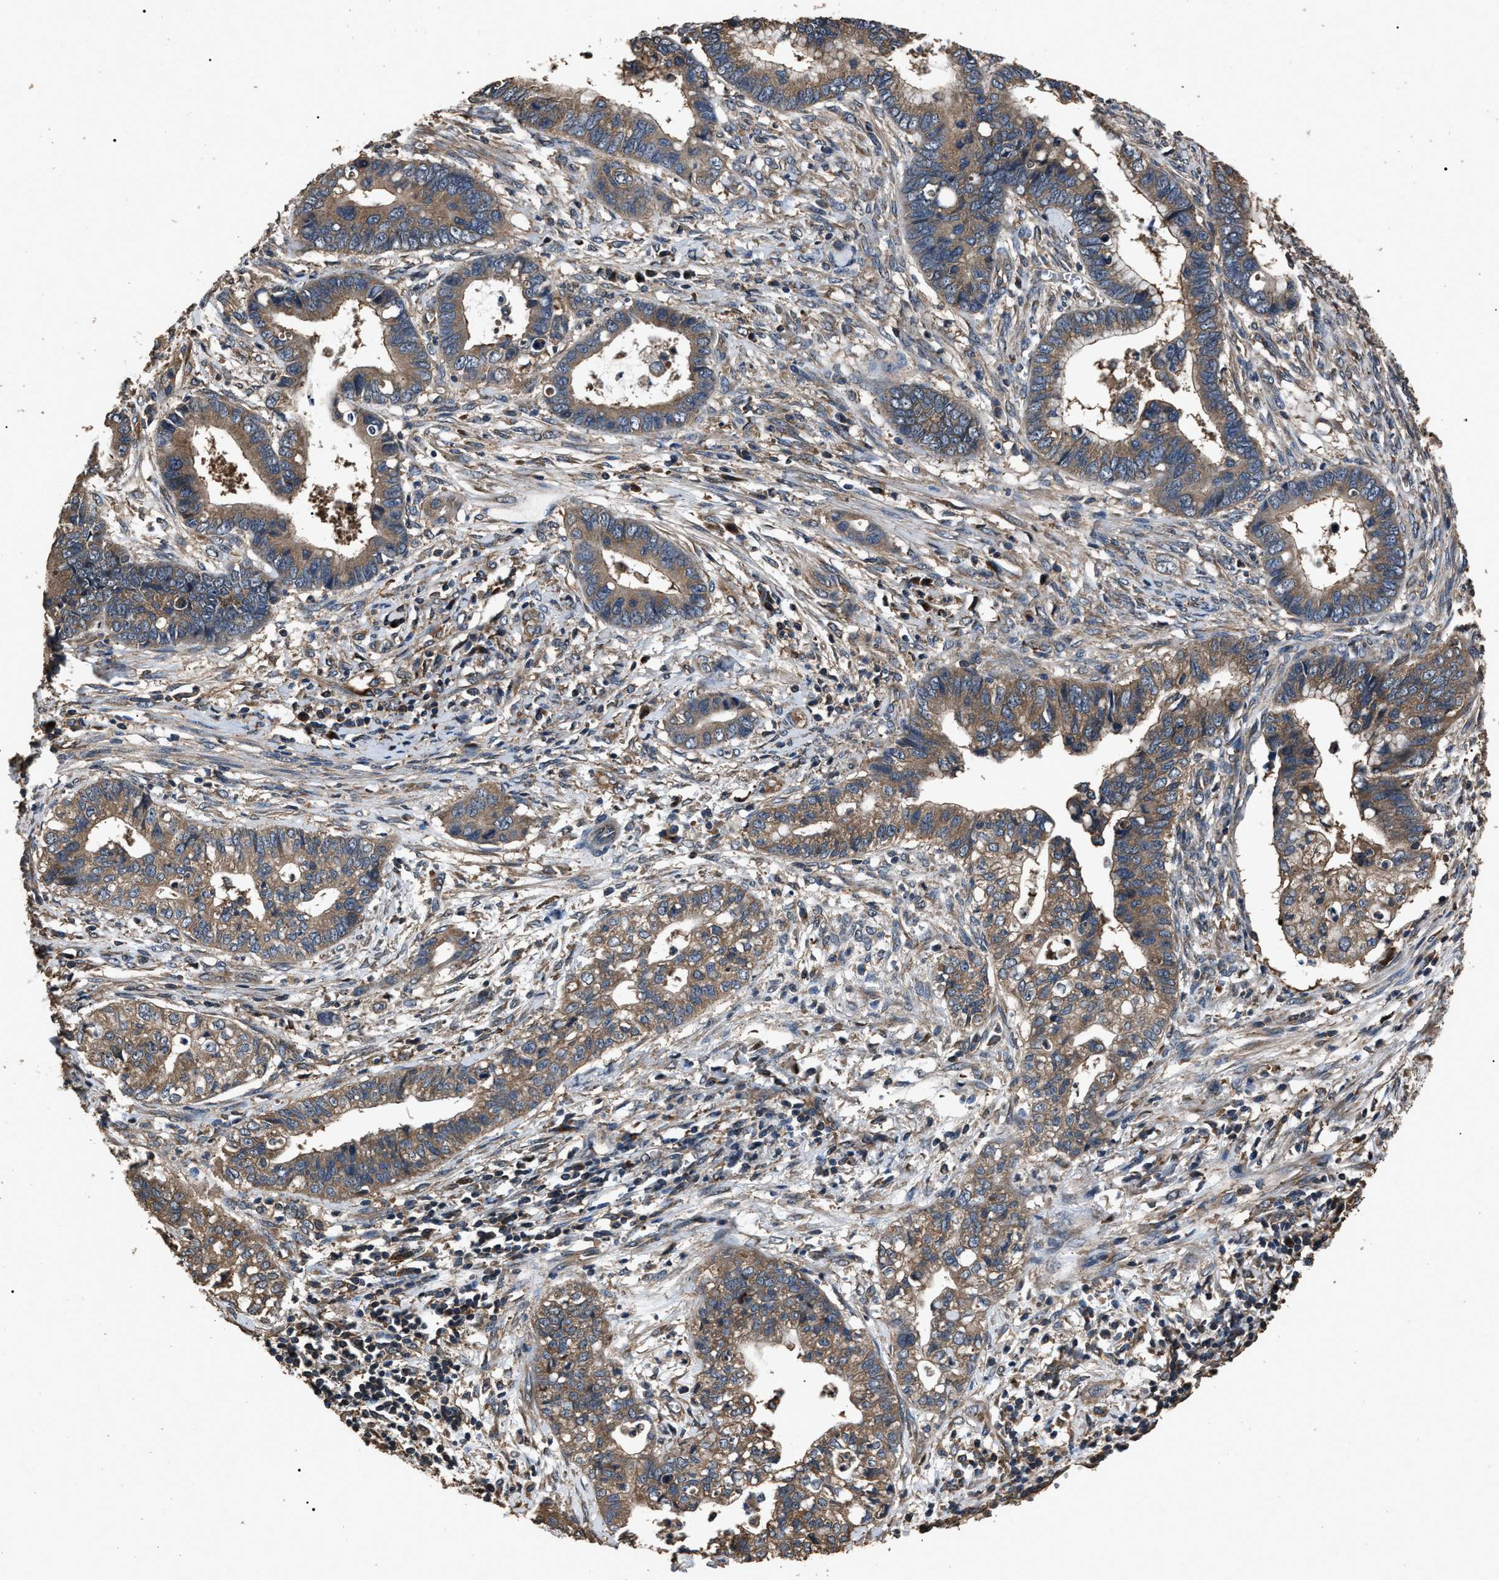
{"staining": {"intensity": "moderate", "quantity": ">75%", "location": "cytoplasmic/membranous"}, "tissue": "cervical cancer", "cell_type": "Tumor cells", "image_type": "cancer", "snomed": [{"axis": "morphology", "description": "Adenocarcinoma, NOS"}, {"axis": "topography", "description": "Cervix"}], "caption": "Cervical cancer stained for a protein (brown) displays moderate cytoplasmic/membranous positive staining in approximately >75% of tumor cells.", "gene": "RNF216", "patient": {"sex": "female", "age": 44}}